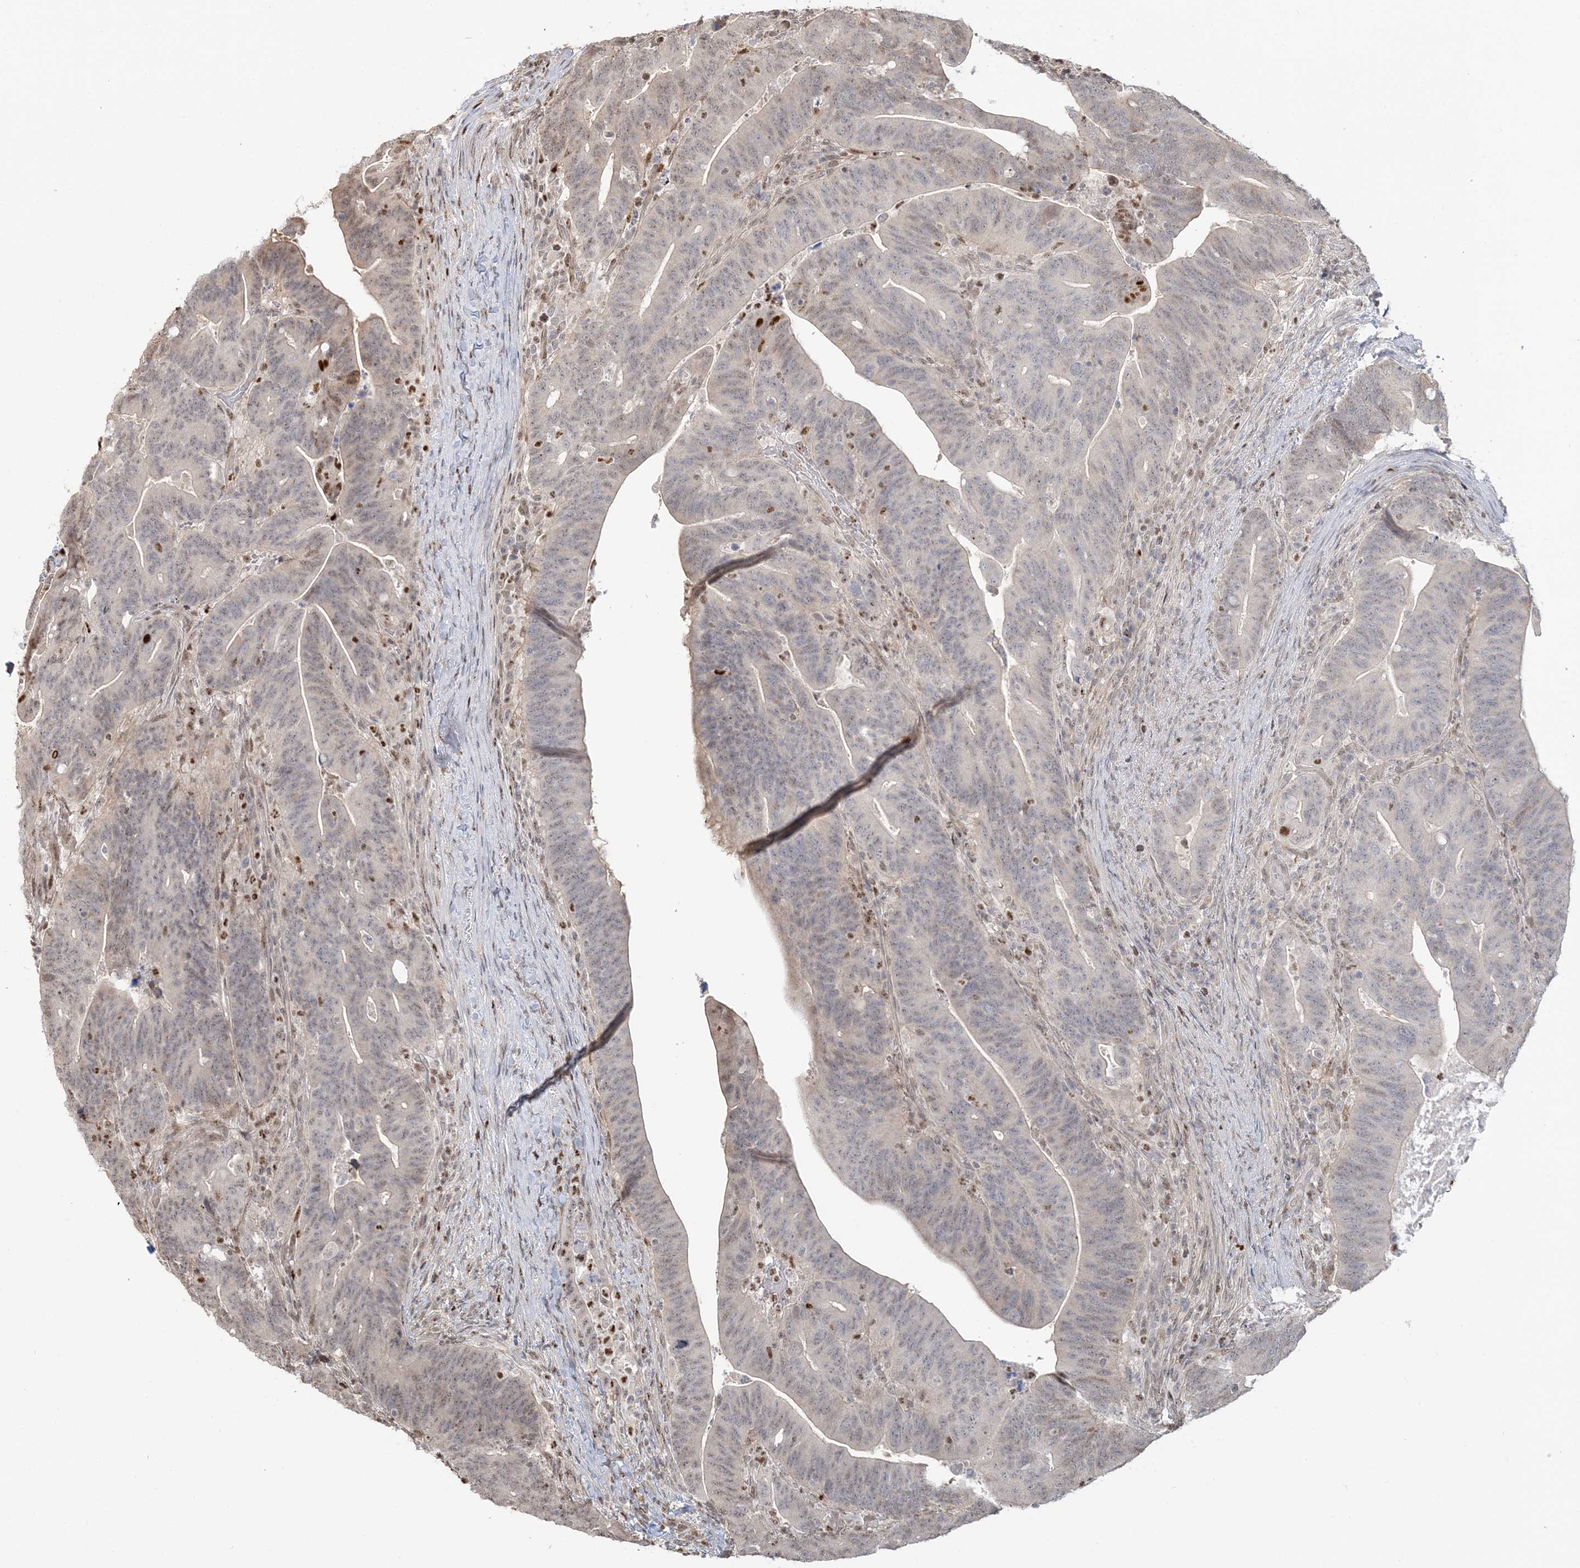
{"staining": {"intensity": "strong", "quantity": "<25%", "location": "nuclear"}, "tissue": "colorectal cancer", "cell_type": "Tumor cells", "image_type": "cancer", "snomed": [{"axis": "morphology", "description": "Adenocarcinoma, NOS"}, {"axis": "topography", "description": "Colon"}], "caption": "This is an image of IHC staining of colorectal adenocarcinoma, which shows strong positivity in the nuclear of tumor cells.", "gene": "SUMO2", "patient": {"sex": "female", "age": 66}}